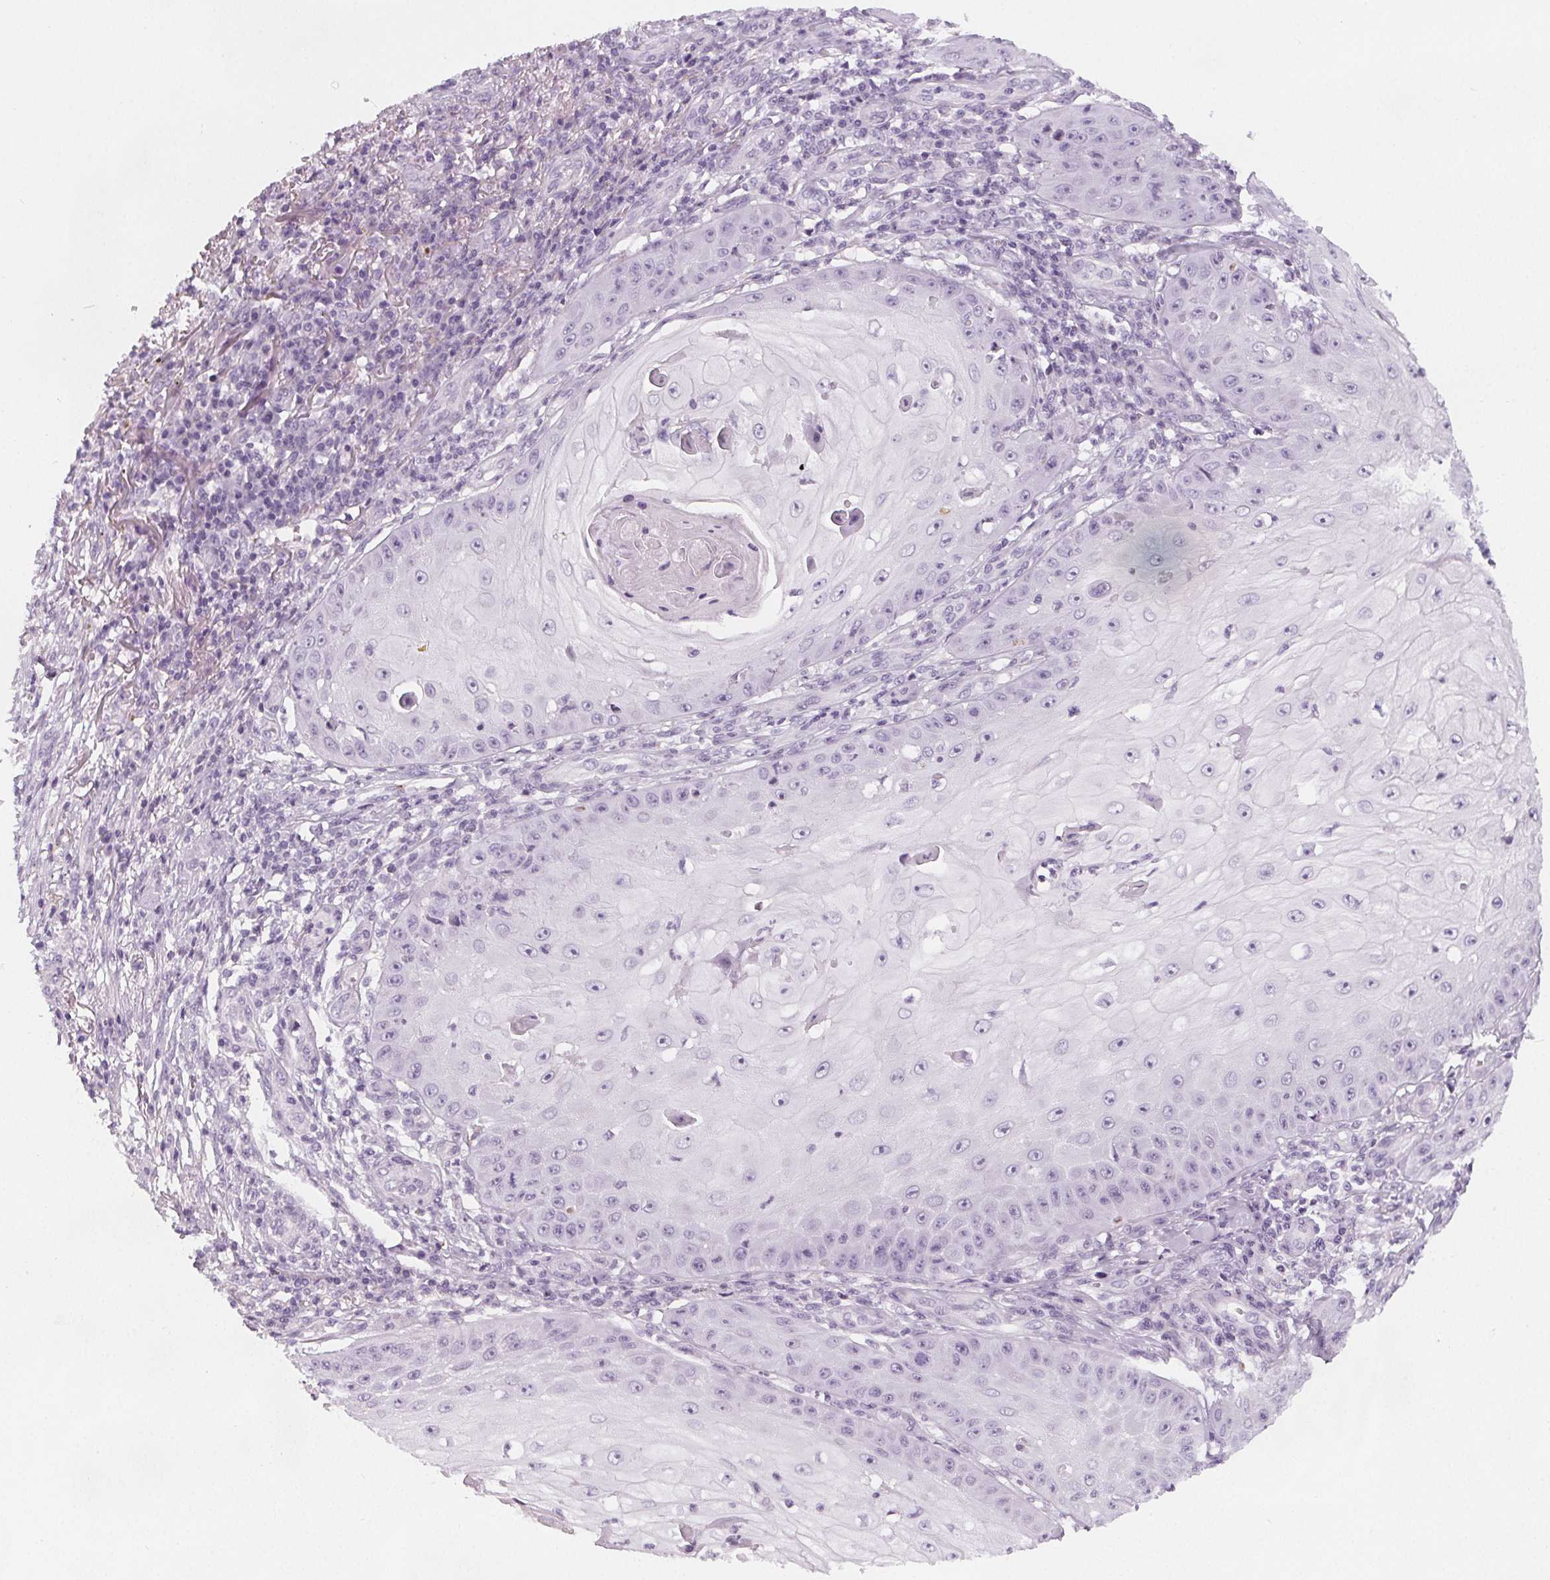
{"staining": {"intensity": "negative", "quantity": "none", "location": "none"}, "tissue": "skin cancer", "cell_type": "Tumor cells", "image_type": "cancer", "snomed": [{"axis": "morphology", "description": "Squamous cell carcinoma, NOS"}, {"axis": "topography", "description": "Skin"}], "caption": "There is no significant positivity in tumor cells of skin squamous cell carcinoma.", "gene": "SLC5A12", "patient": {"sex": "male", "age": 70}}